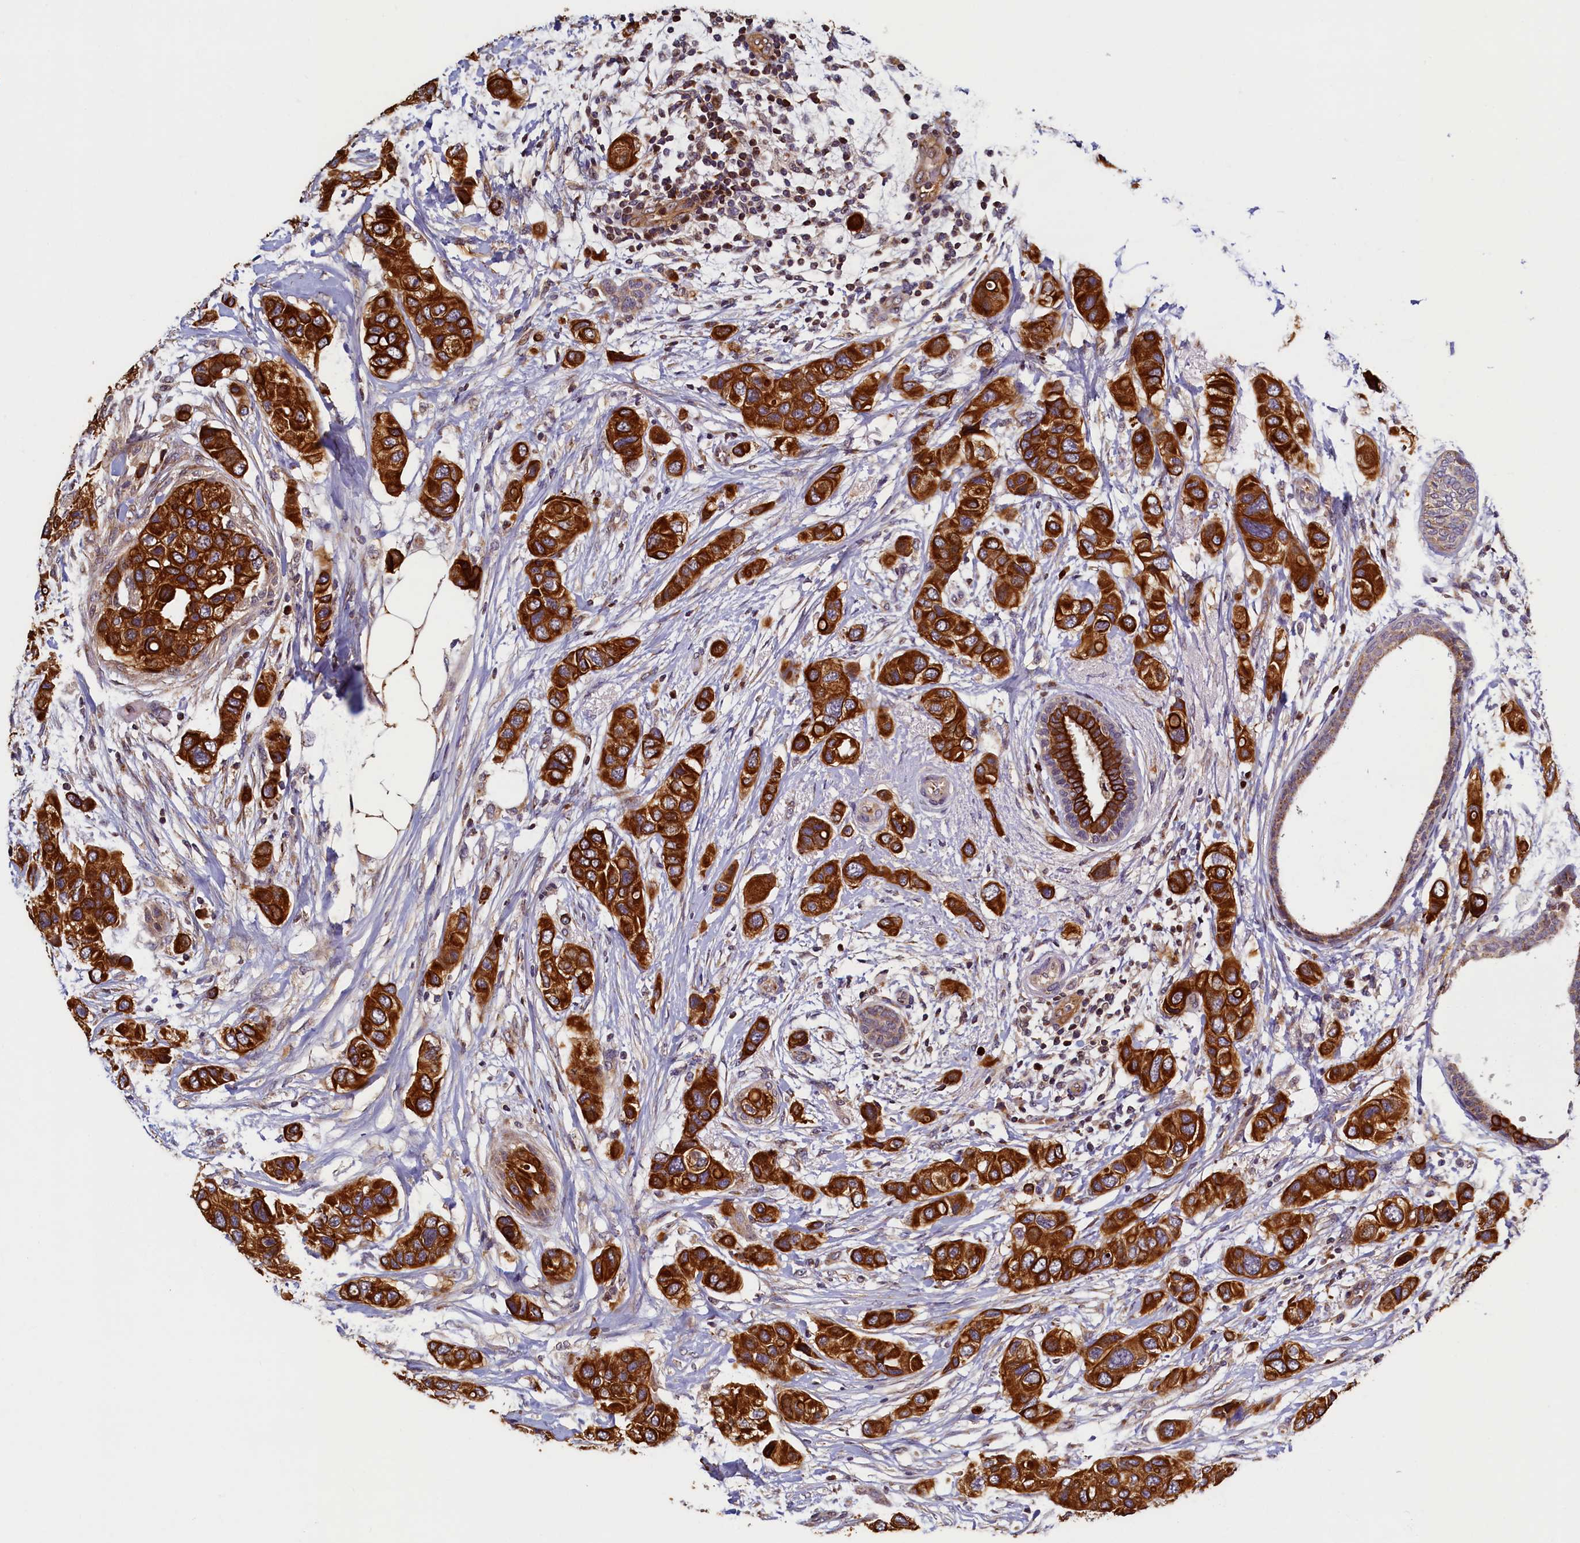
{"staining": {"intensity": "strong", "quantity": ">75%", "location": "cytoplasmic/membranous"}, "tissue": "breast cancer", "cell_type": "Tumor cells", "image_type": "cancer", "snomed": [{"axis": "morphology", "description": "Lobular carcinoma"}, {"axis": "topography", "description": "Breast"}], "caption": "Immunohistochemistry (IHC) of human breast lobular carcinoma displays high levels of strong cytoplasmic/membranous expression in approximately >75% of tumor cells. The protein is stained brown, and the nuclei are stained in blue (DAB IHC with brightfield microscopy, high magnification).", "gene": "NCKAP5L", "patient": {"sex": "female", "age": 51}}